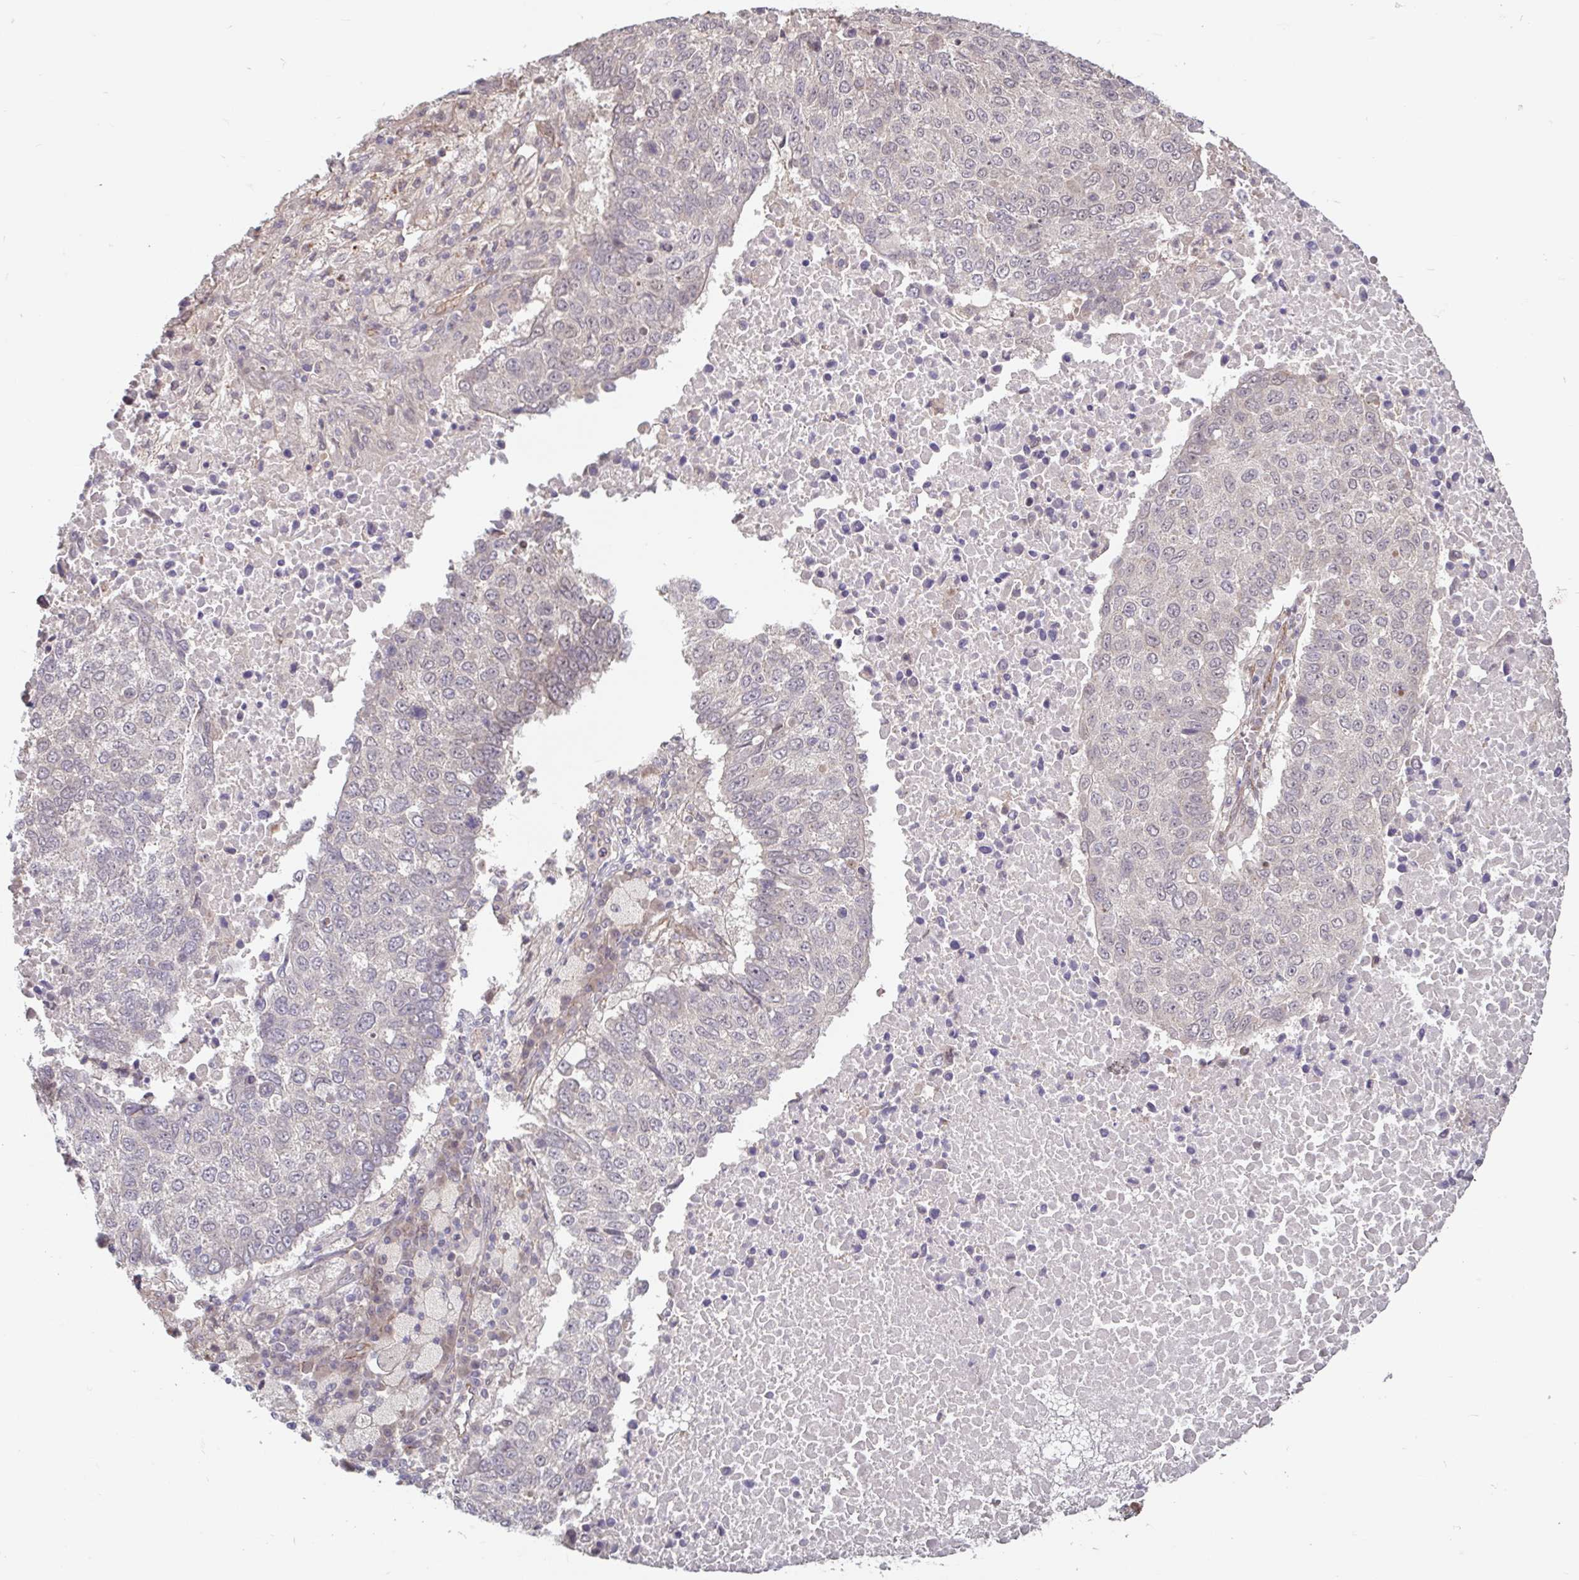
{"staining": {"intensity": "negative", "quantity": "none", "location": "none"}, "tissue": "lung cancer", "cell_type": "Tumor cells", "image_type": "cancer", "snomed": [{"axis": "morphology", "description": "Squamous cell carcinoma, NOS"}, {"axis": "topography", "description": "Lung"}], "caption": "High power microscopy photomicrograph of an immunohistochemistry (IHC) image of lung cancer, revealing no significant positivity in tumor cells.", "gene": "STYXL1", "patient": {"sex": "male", "age": 73}}